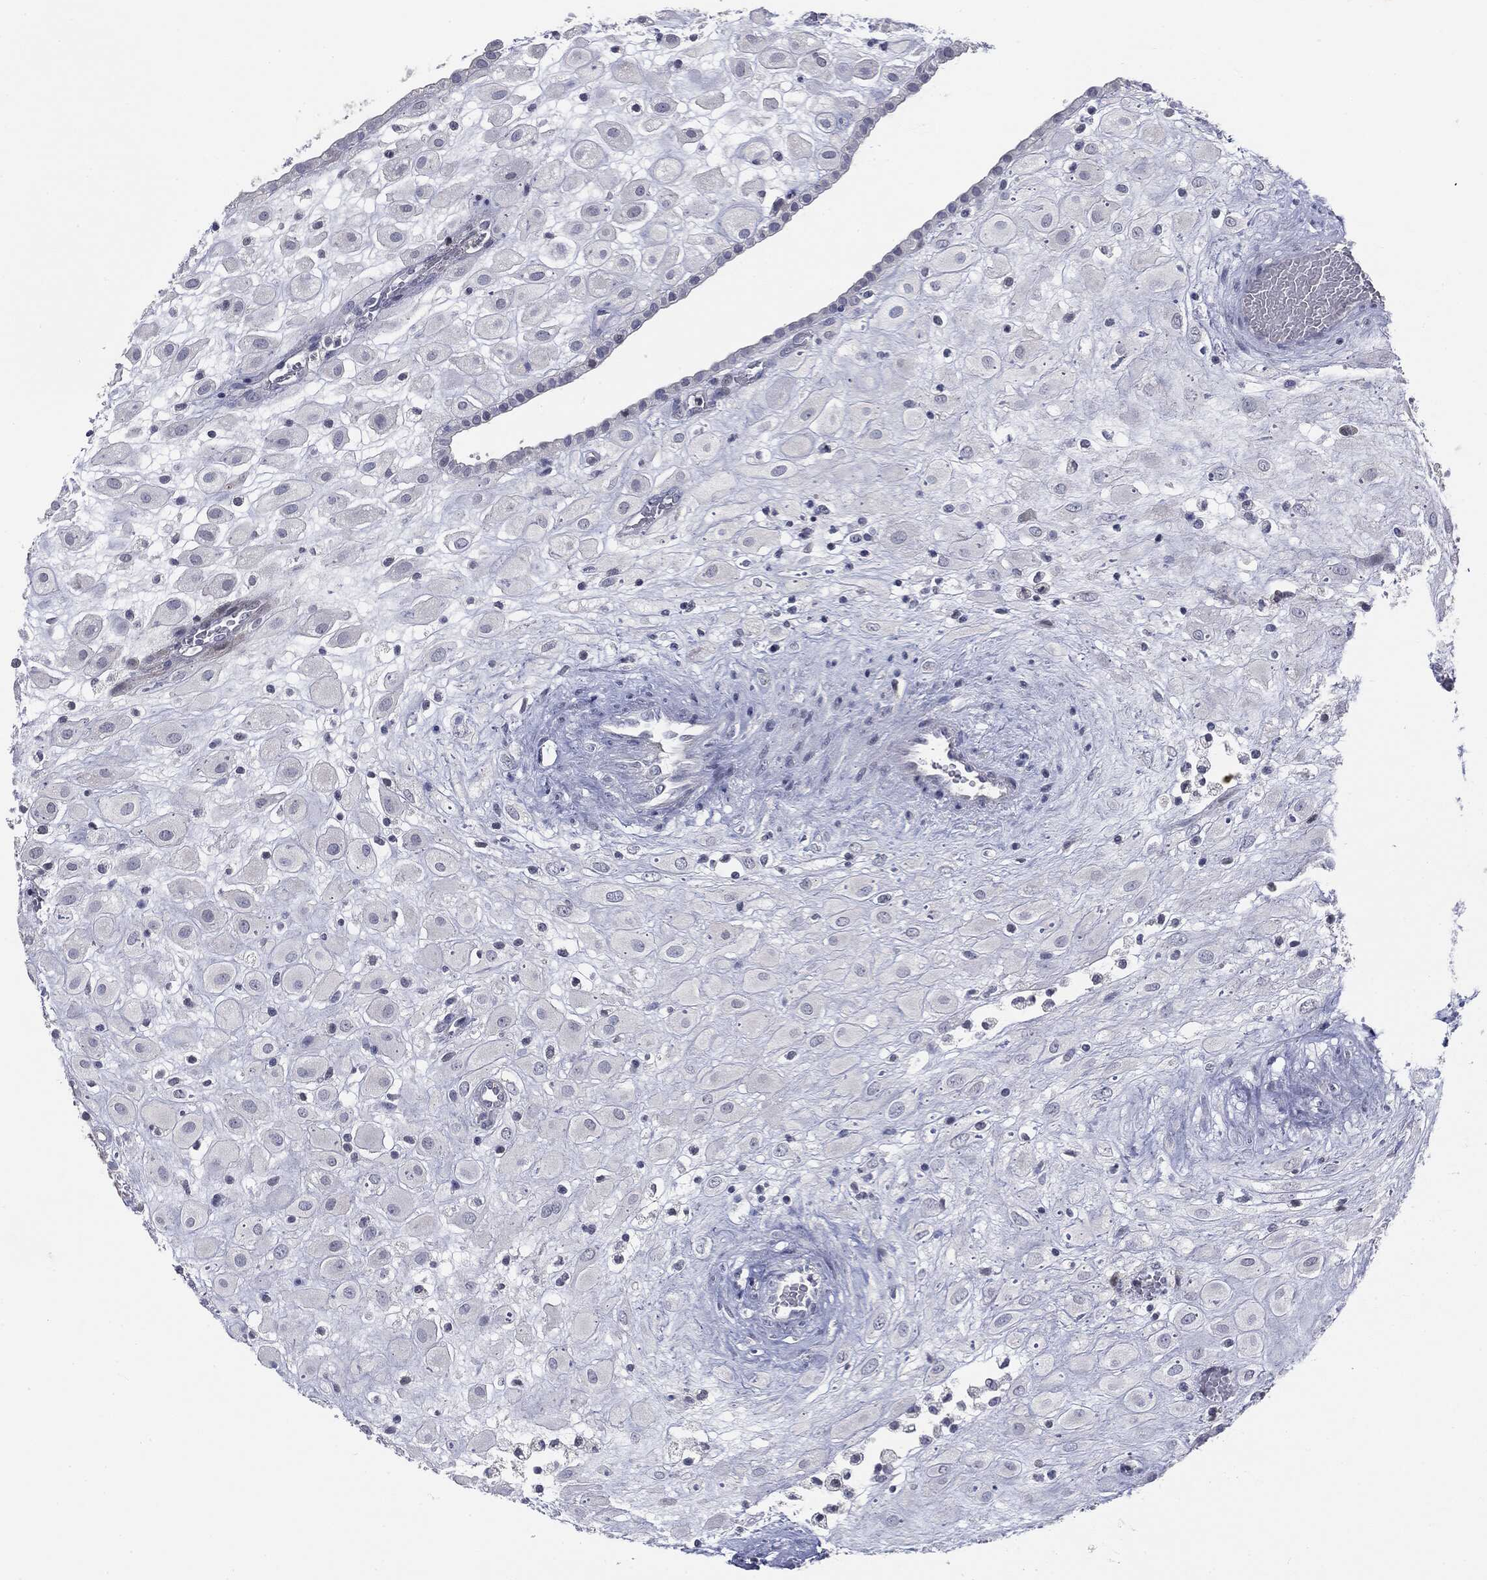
{"staining": {"intensity": "negative", "quantity": "none", "location": "none"}, "tissue": "placenta", "cell_type": "Decidual cells", "image_type": "normal", "snomed": [{"axis": "morphology", "description": "Normal tissue, NOS"}, {"axis": "topography", "description": "Placenta"}], "caption": "IHC micrograph of benign human placenta stained for a protein (brown), which shows no positivity in decidual cells.", "gene": "CGB1", "patient": {"sex": "female", "age": 24}}